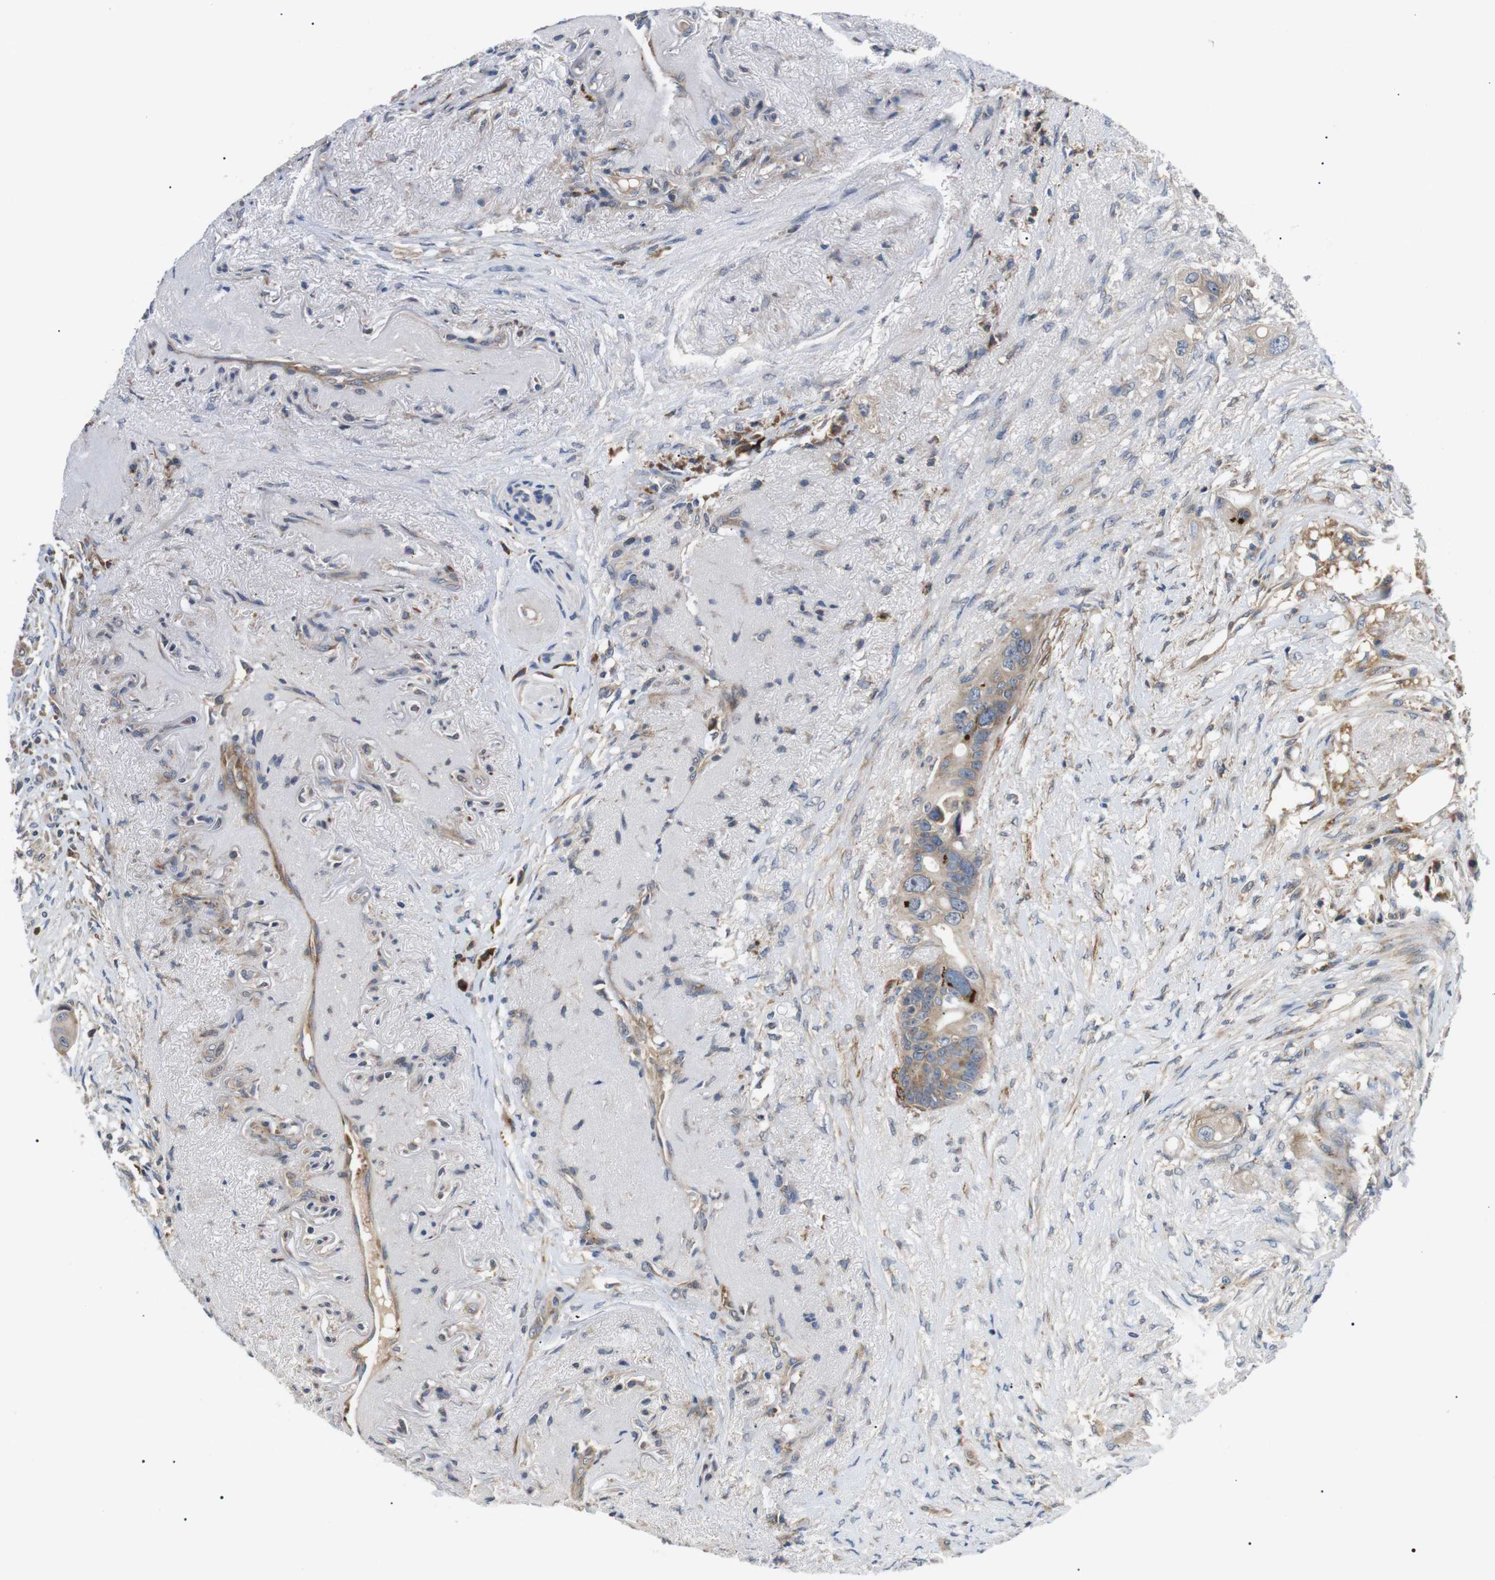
{"staining": {"intensity": "weak", "quantity": ">75%", "location": "cytoplasmic/membranous"}, "tissue": "colorectal cancer", "cell_type": "Tumor cells", "image_type": "cancer", "snomed": [{"axis": "morphology", "description": "Adenocarcinoma, NOS"}, {"axis": "topography", "description": "Colon"}], "caption": "A brown stain highlights weak cytoplasmic/membranous positivity of a protein in human colorectal cancer (adenocarcinoma) tumor cells.", "gene": "DIPK1A", "patient": {"sex": "female", "age": 57}}